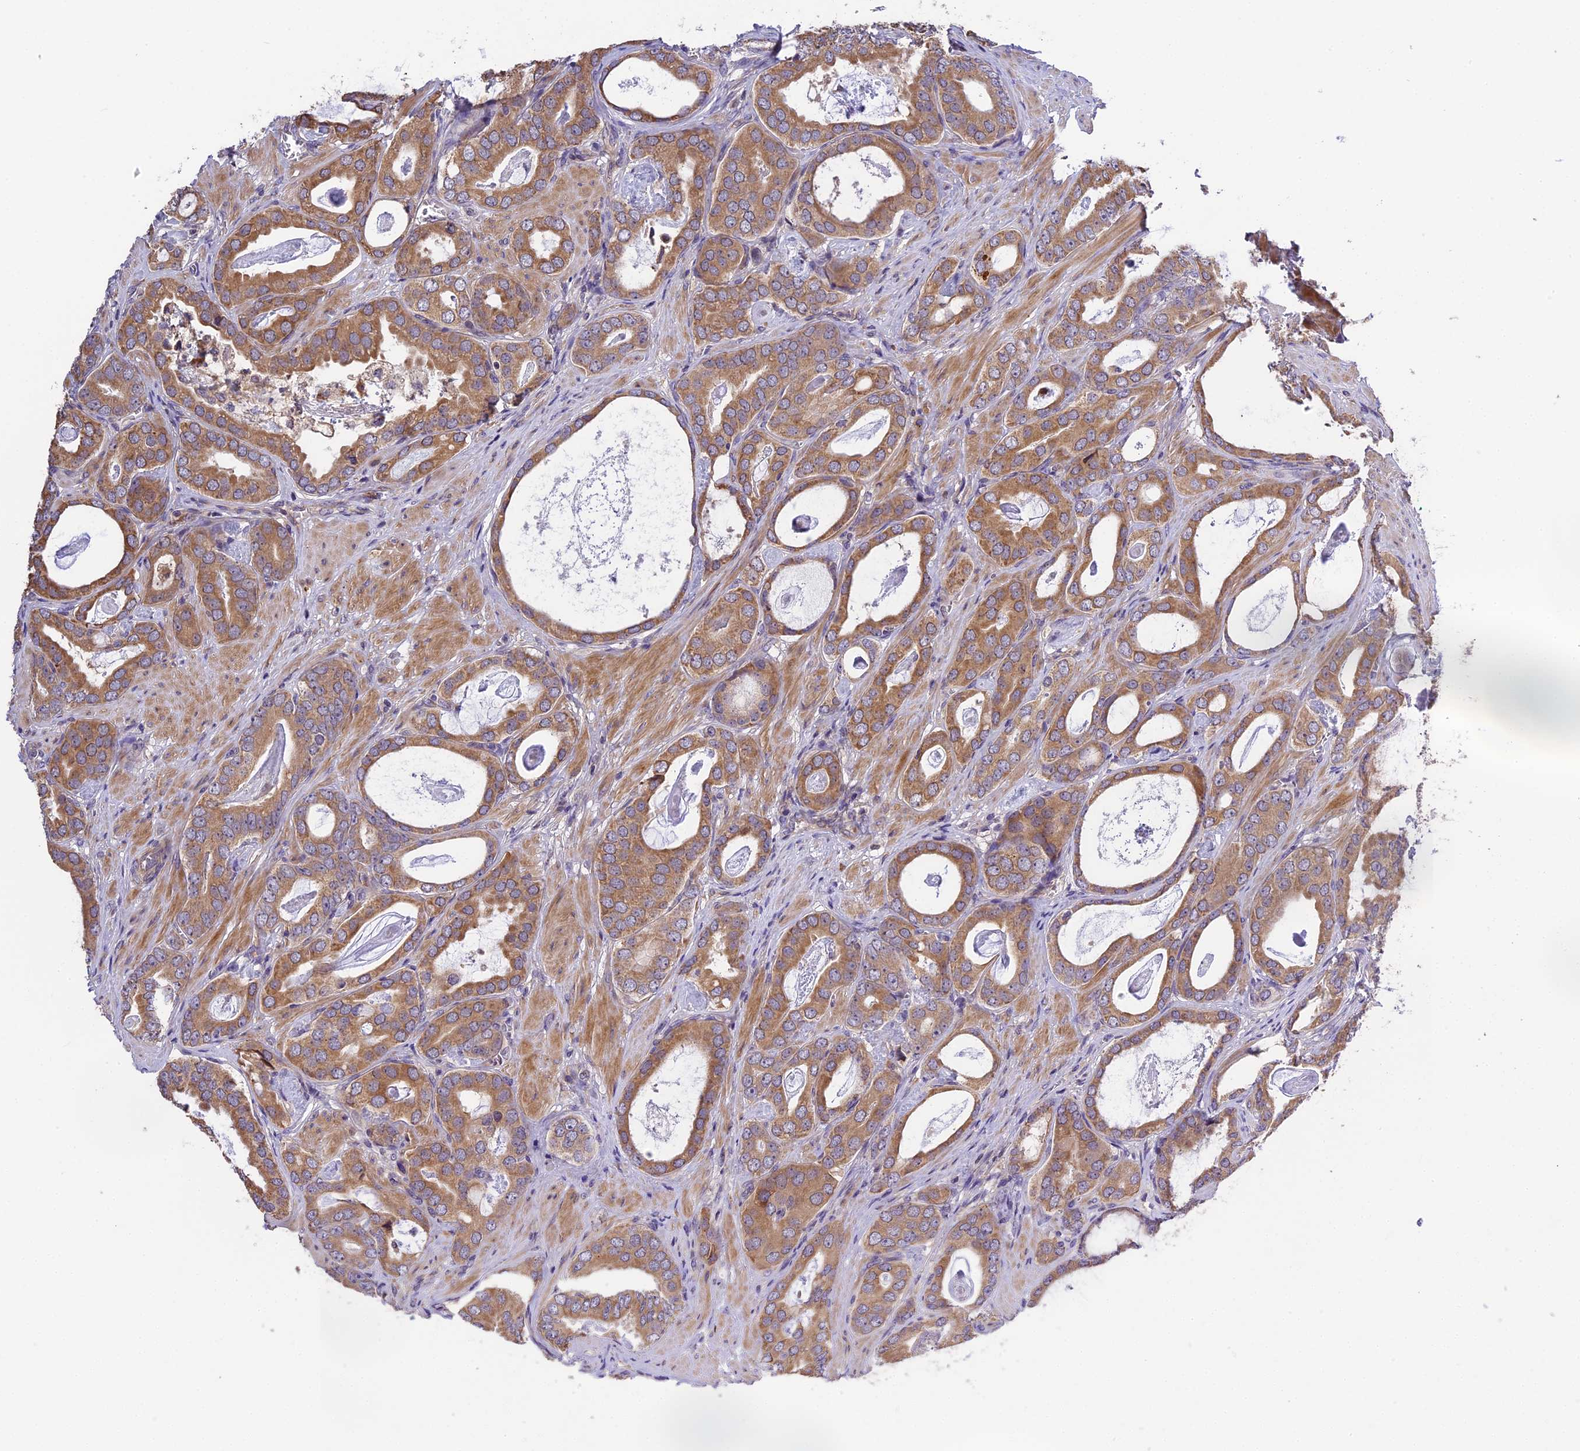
{"staining": {"intensity": "moderate", "quantity": ">75%", "location": "cytoplasmic/membranous"}, "tissue": "prostate cancer", "cell_type": "Tumor cells", "image_type": "cancer", "snomed": [{"axis": "morphology", "description": "Adenocarcinoma, Low grade"}, {"axis": "topography", "description": "Prostate"}], "caption": "Protein staining by immunohistochemistry demonstrates moderate cytoplasmic/membranous expression in about >75% of tumor cells in prostate cancer (adenocarcinoma (low-grade)). (IHC, brightfield microscopy, high magnification).", "gene": "ABCC10", "patient": {"sex": "male", "age": 71}}